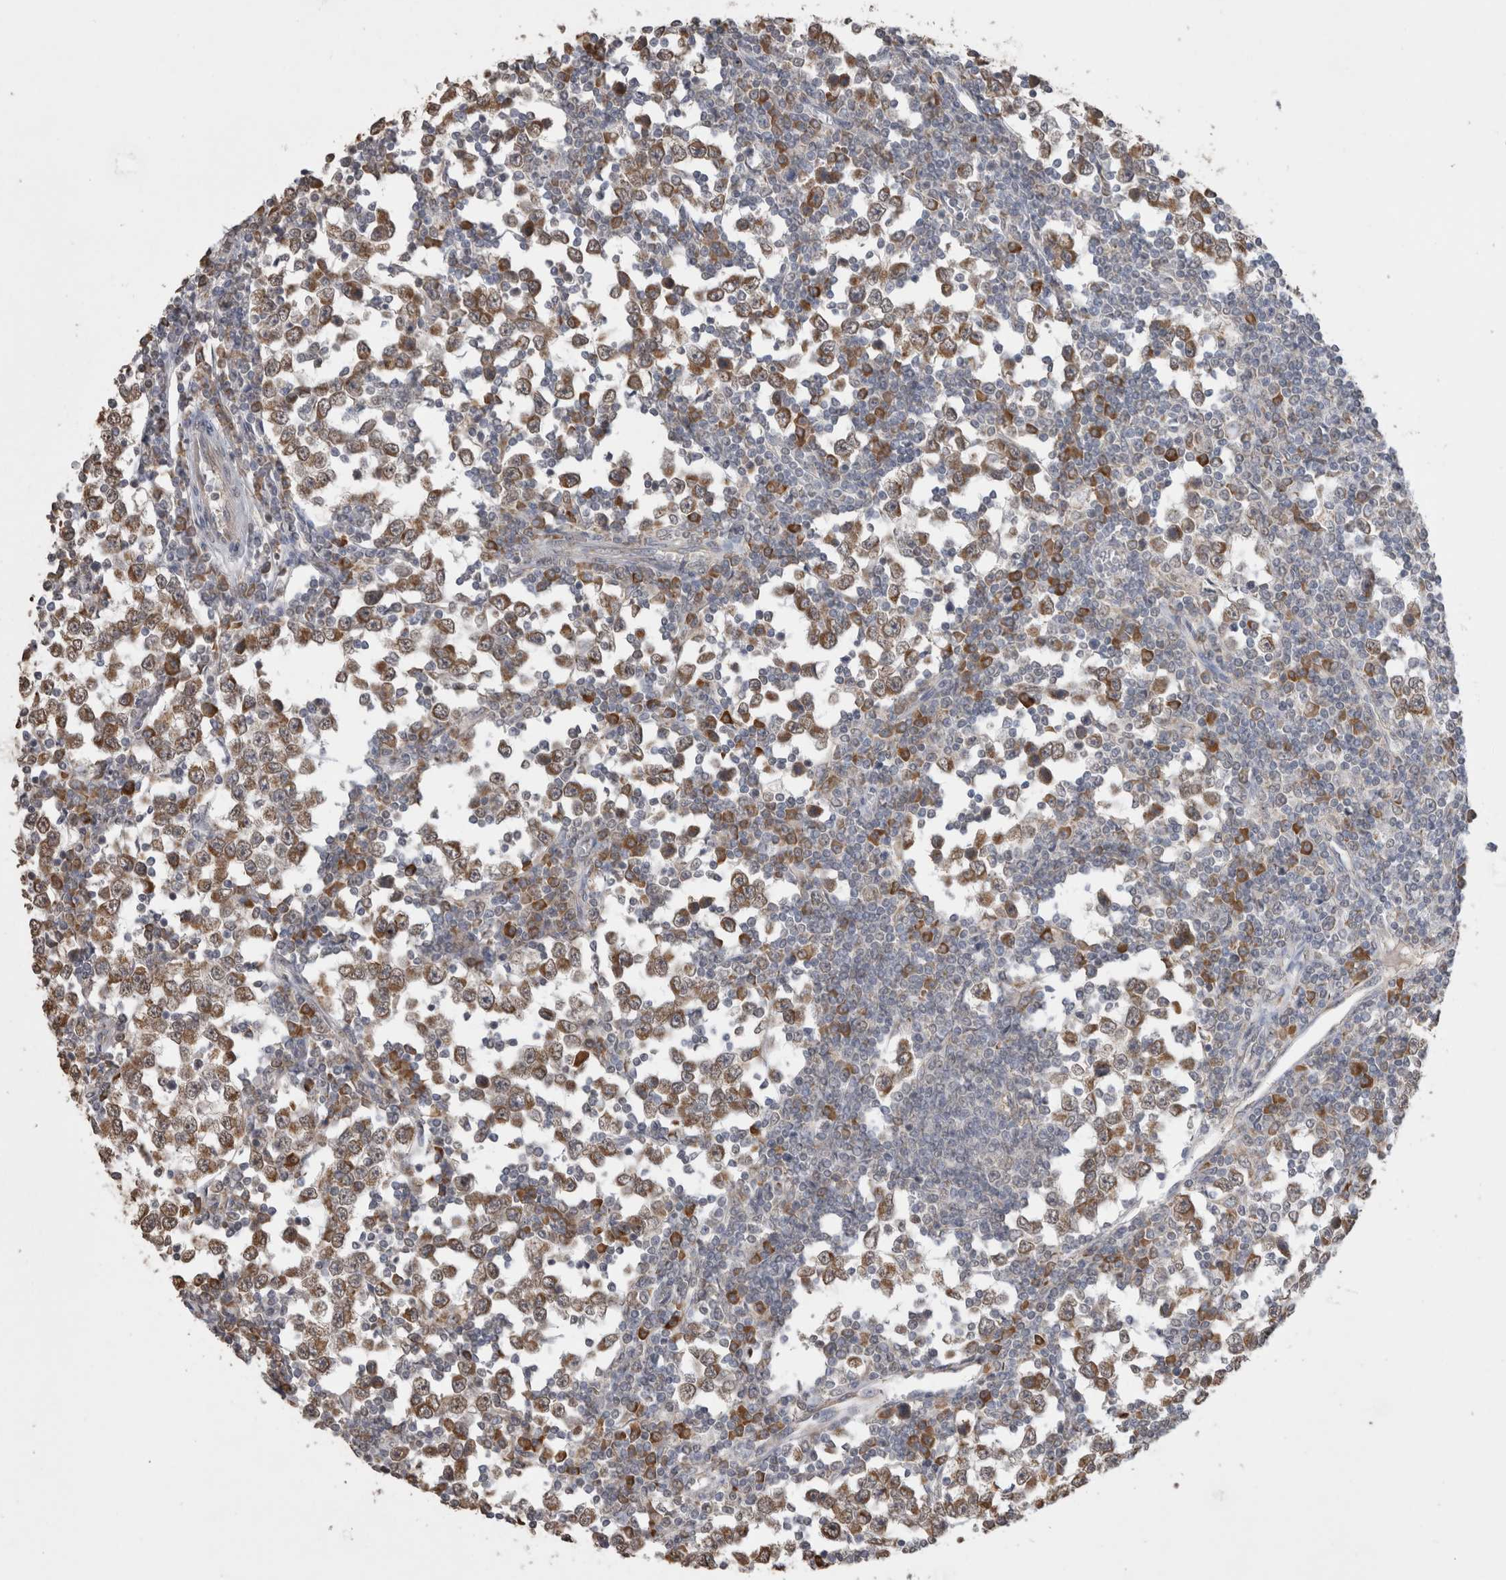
{"staining": {"intensity": "moderate", "quantity": "25%-75%", "location": "cytoplasmic/membranous"}, "tissue": "testis cancer", "cell_type": "Tumor cells", "image_type": "cancer", "snomed": [{"axis": "morphology", "description": "Seminoma, NOS"}, {"axis": "topography", "description": "Testis"}], "caption": "Testis cancer (seminoma) was stained to show a protein in brown. There is medium levels of moderate cytoplasmic/membranous positivity in about 25%-75% of tumor cells. The staining was performed using DAB (3,3'-diaminobenzidine), with brown indicating positive protein expression. Nuclei are stained blue with hematoxylin.", "gene": "NOMO1", "patient": {"sex": "male", "age": 65}}